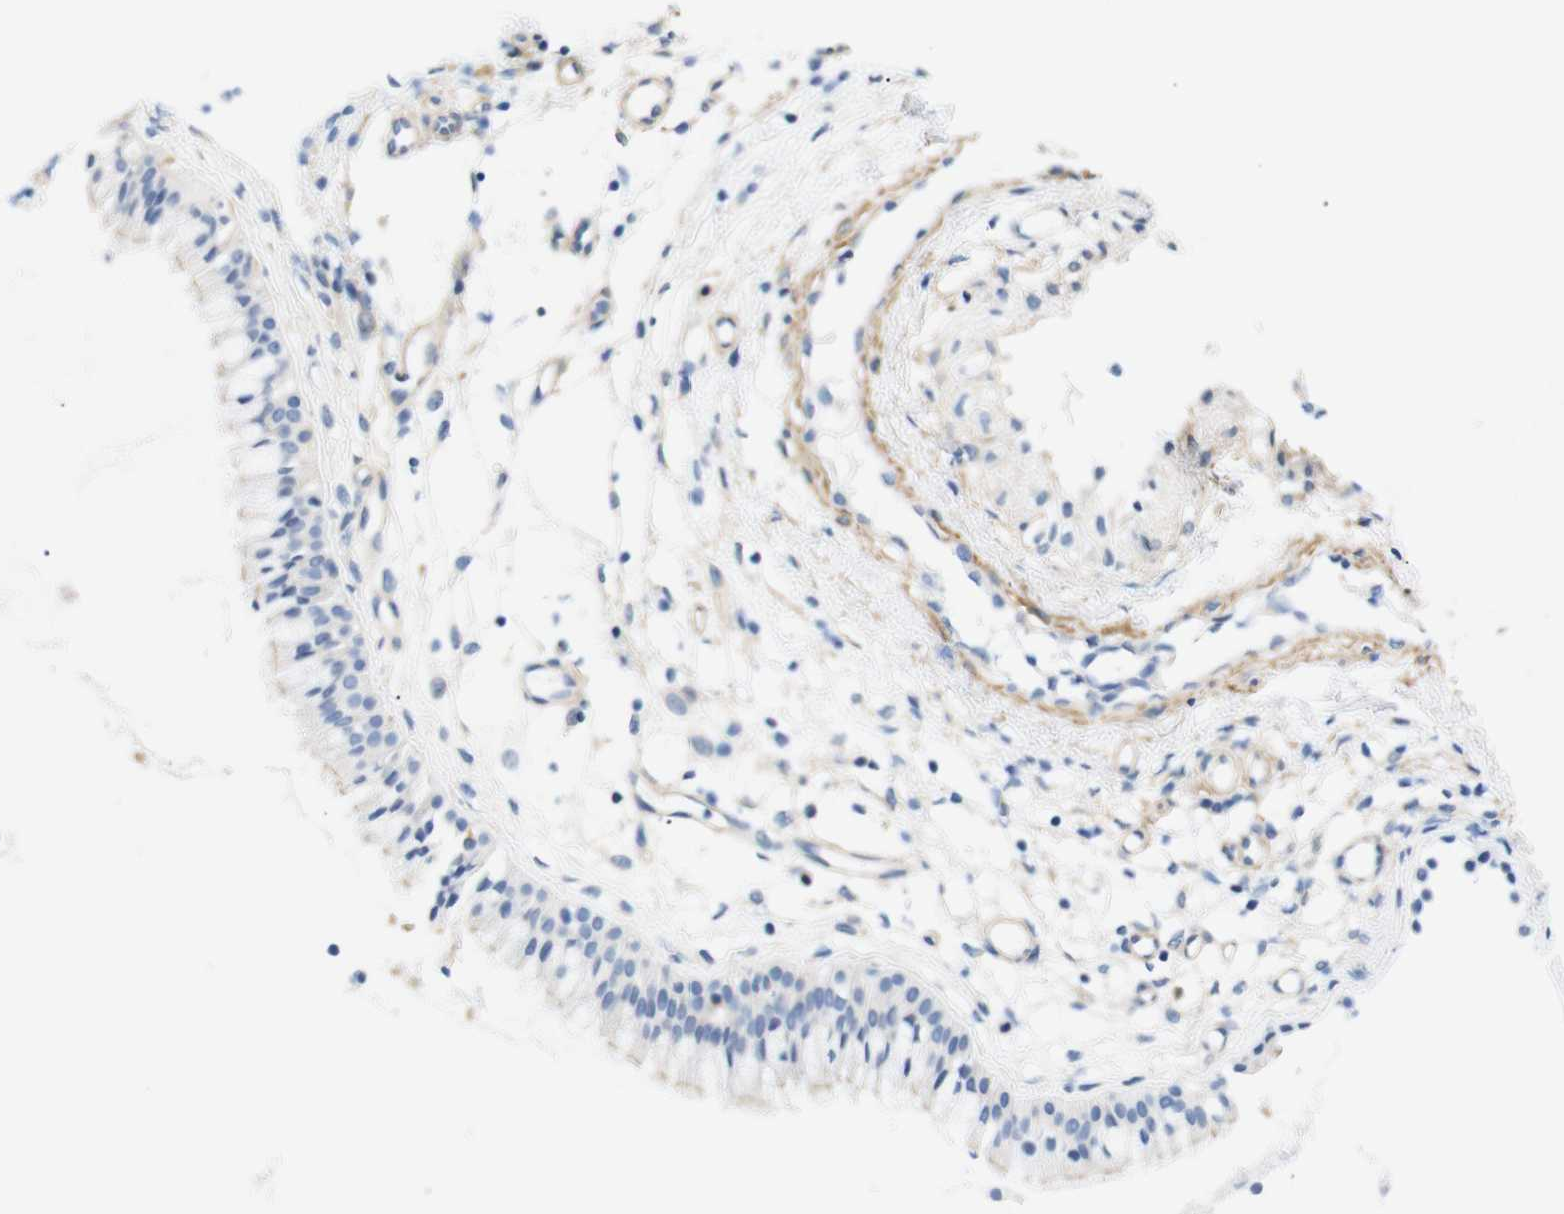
{"staining": {"intensity": "negative", "quantity": "none", "location": "none"}, "tissue": "nasopharynx", "cell_type": "Respiratory epithelial cells", "image_type": "normal", "snomed": [{"axis": "morphology", "description": "Normal tissue, NOS"}, {"axis": "topography", "description": "Nasopharynx"}], "caption": "The histopathology image exhibits no significant staining in respiratory epithelial cells of nasopharynx. (DAB immunohistochemistry visualized using brightfield microscopy, high magnification).", "gene": "STMN3", "patient": {"sex": "male", "age": 21}}